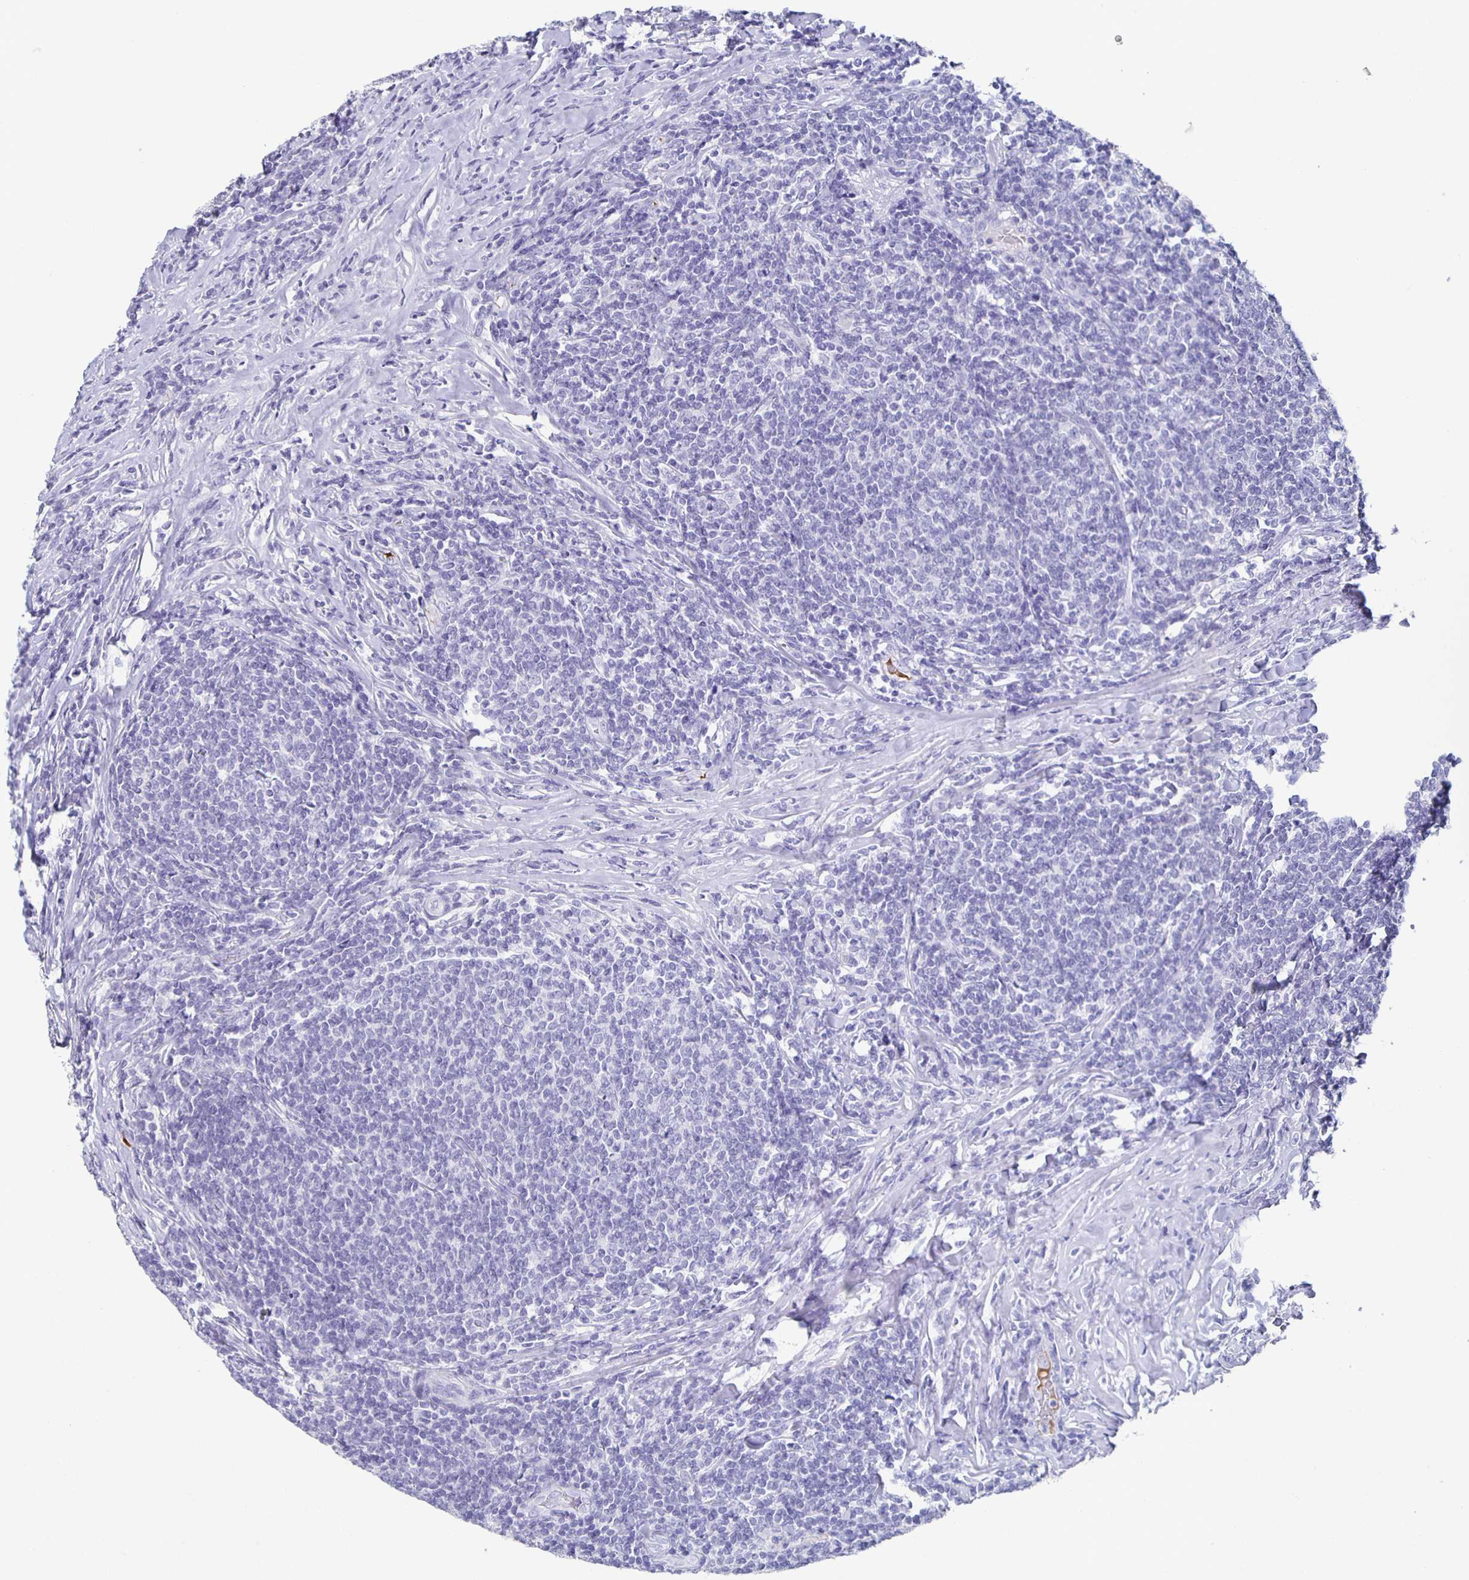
{"staining": {"intensity": "negative", "quantity": "none", "location": "none"}, "tissue": "lymphoma", "cell_type": "Tumor cells", "image_type": "cancer", "snomed": [{"axis": "morphology", "description": "Malignant lymphoma, non-Hodgkin's type, Low grade"}, {"axis": "topography", "description": "Lymph node"}], "caption": "An IHC histopathology image of low-grade malignant lymphoma, non-Hodgkin's type is shown. There is no staining in tumor cells of low-grade malignant lymphoma, non-Hodgkin's type.", "gene": "FGA", "patient": {"sex": "male", "age": 52}}